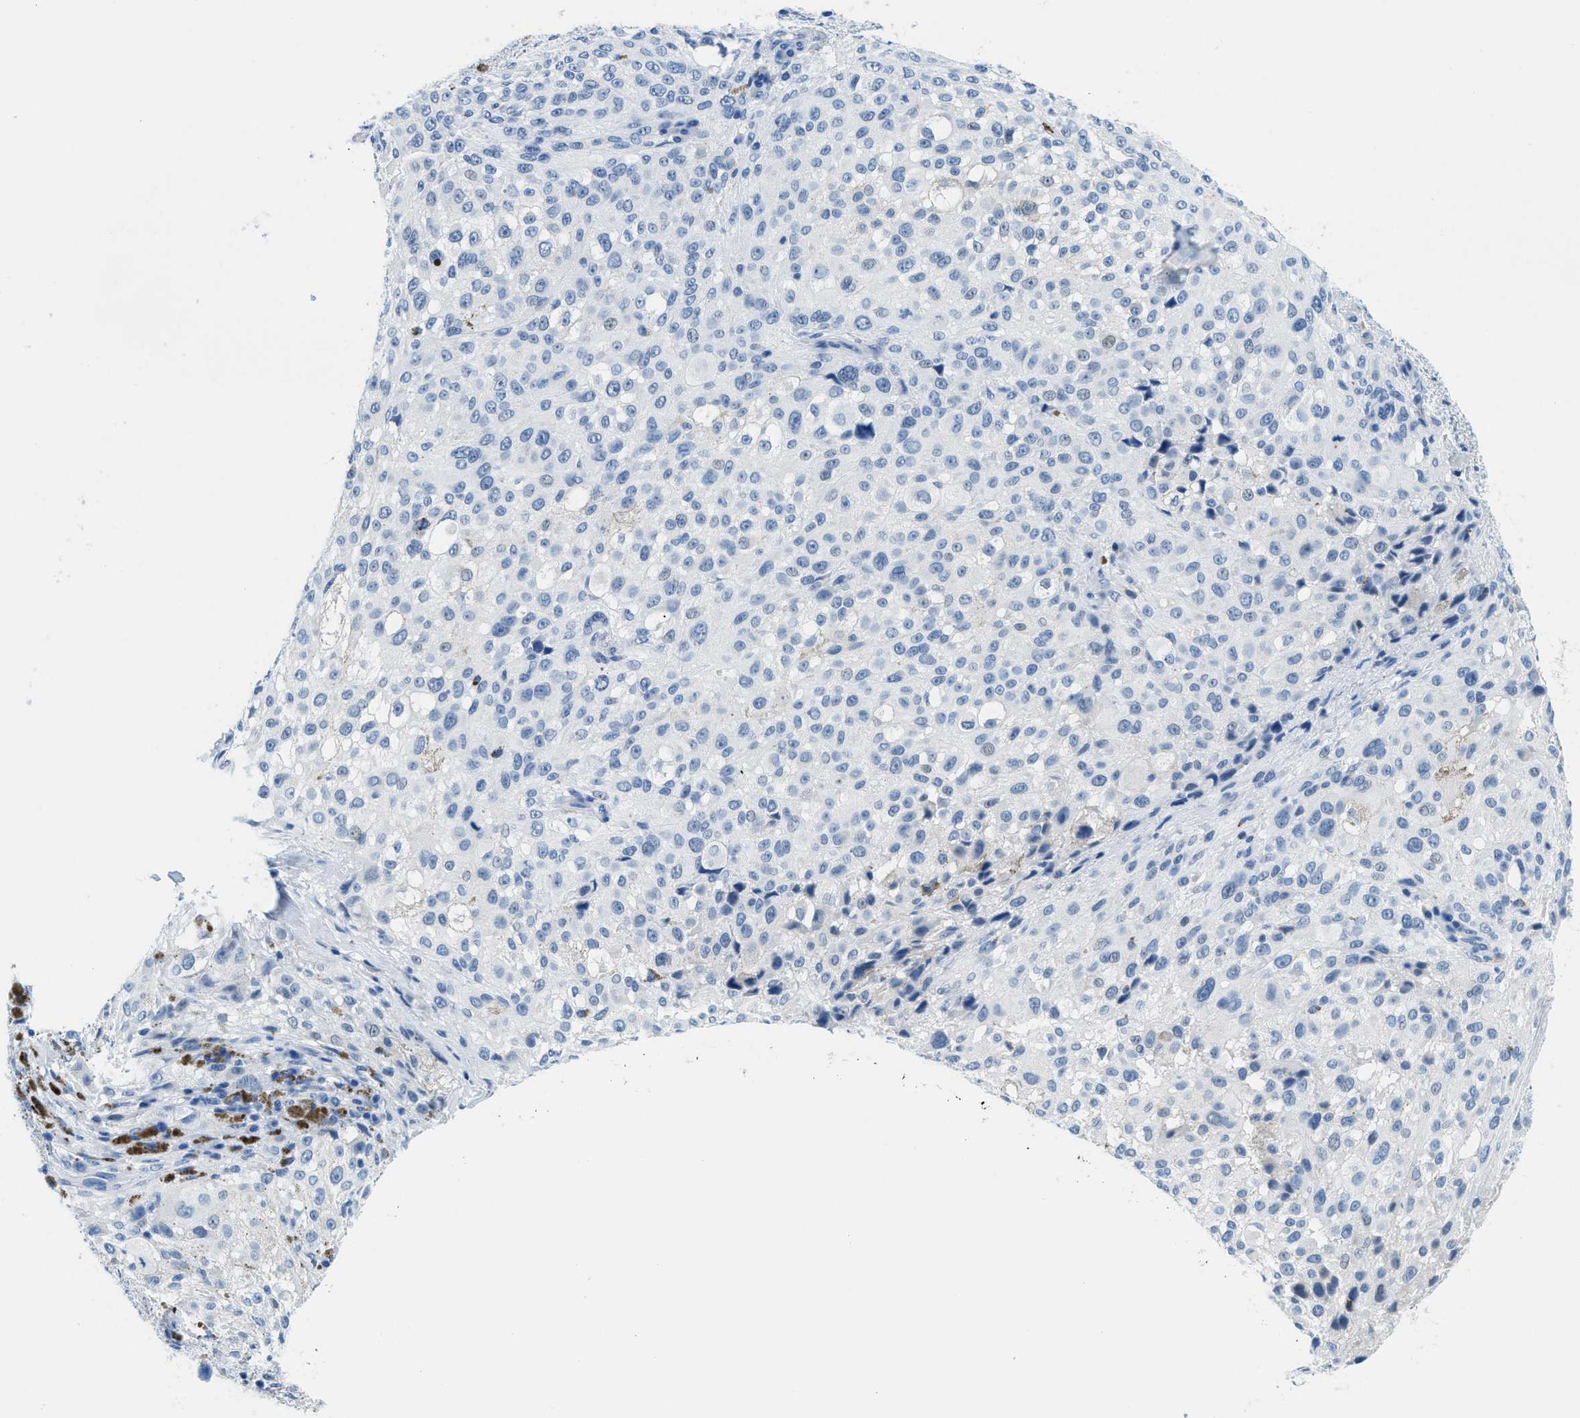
{"staining": {"intensity": "negative", "quantity": "none", "location": "none"}, "tissue": "melanoma", "cell_type": "Tumor cells", "image_type": "cancer", "snomed": [{"axis": "morphology", "description": "Necrosis, NOS"}, {"axis": "morphology", "description": "Malignant melanoma, NOS"}, {"axis": "topography", "description": "Skin"}], "caption": "Photomicrograph shows no protein expression in tumor cells of malignant melanoma tissue. (Brightfield microscopy of DAB IHC at high magnification).", "gene": "MBL2", "patient": {"sex": "female", "age": 87}}